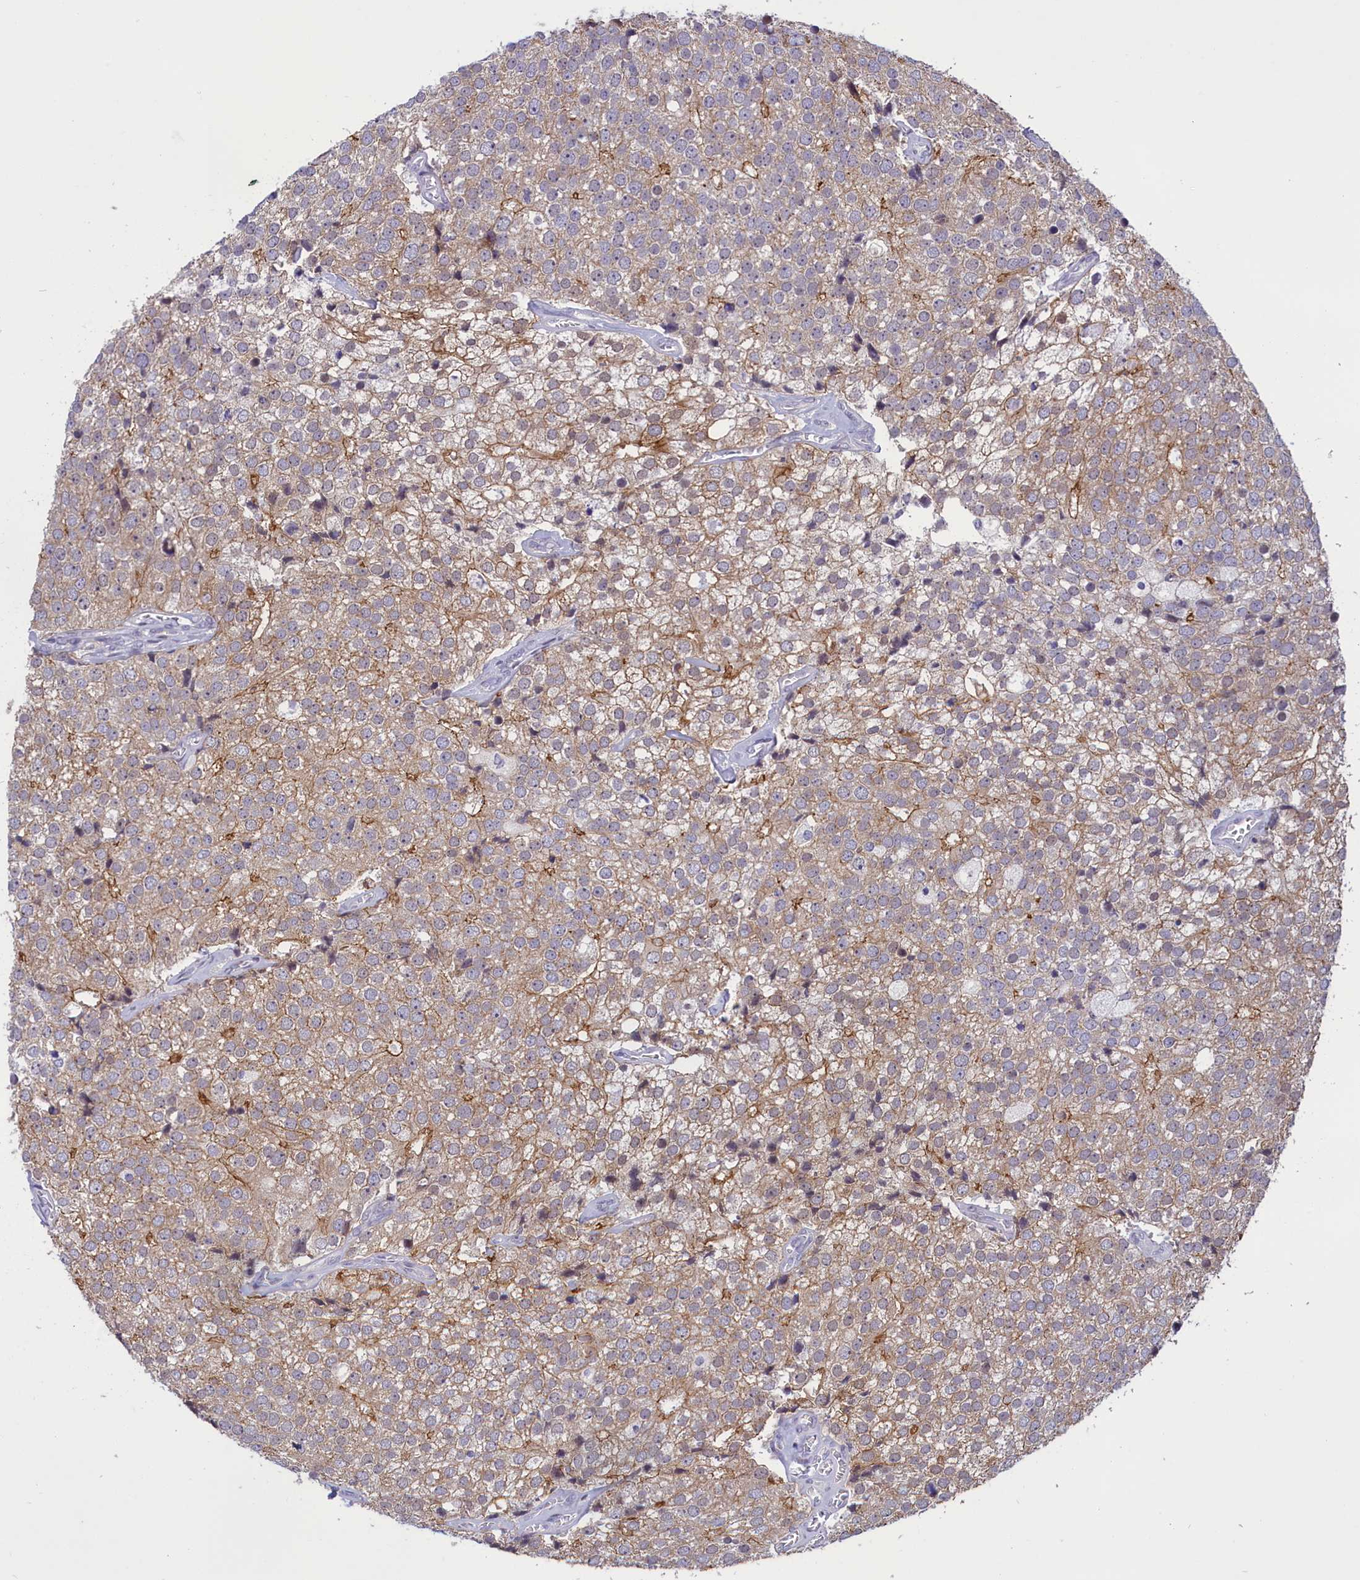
{"staining": {"intensity": "moderate", "quantity": "25%-75%", "location": "cytoplasmic/membranous"}, "tissue": "prostate cancer", "cell_type": "Tumor cells", "image_type": "cancer", "snomed": [{"axis": "morphology", "description": "Adenocarcinoma, High grade"}, {"axis": "topography", "description": "Prostate"}], "caption": "High-power microscopy captured an immunohistochemistry (IHC) photomicrograph of prostate cancer (adenocarcinoma (high-grade)), revealing moderate cytoplasmic/membranous expression in approximately 25%-75% of tumor cells.", "gene": "CORO2A", "patient": {"sex": "male", "age": 49}}